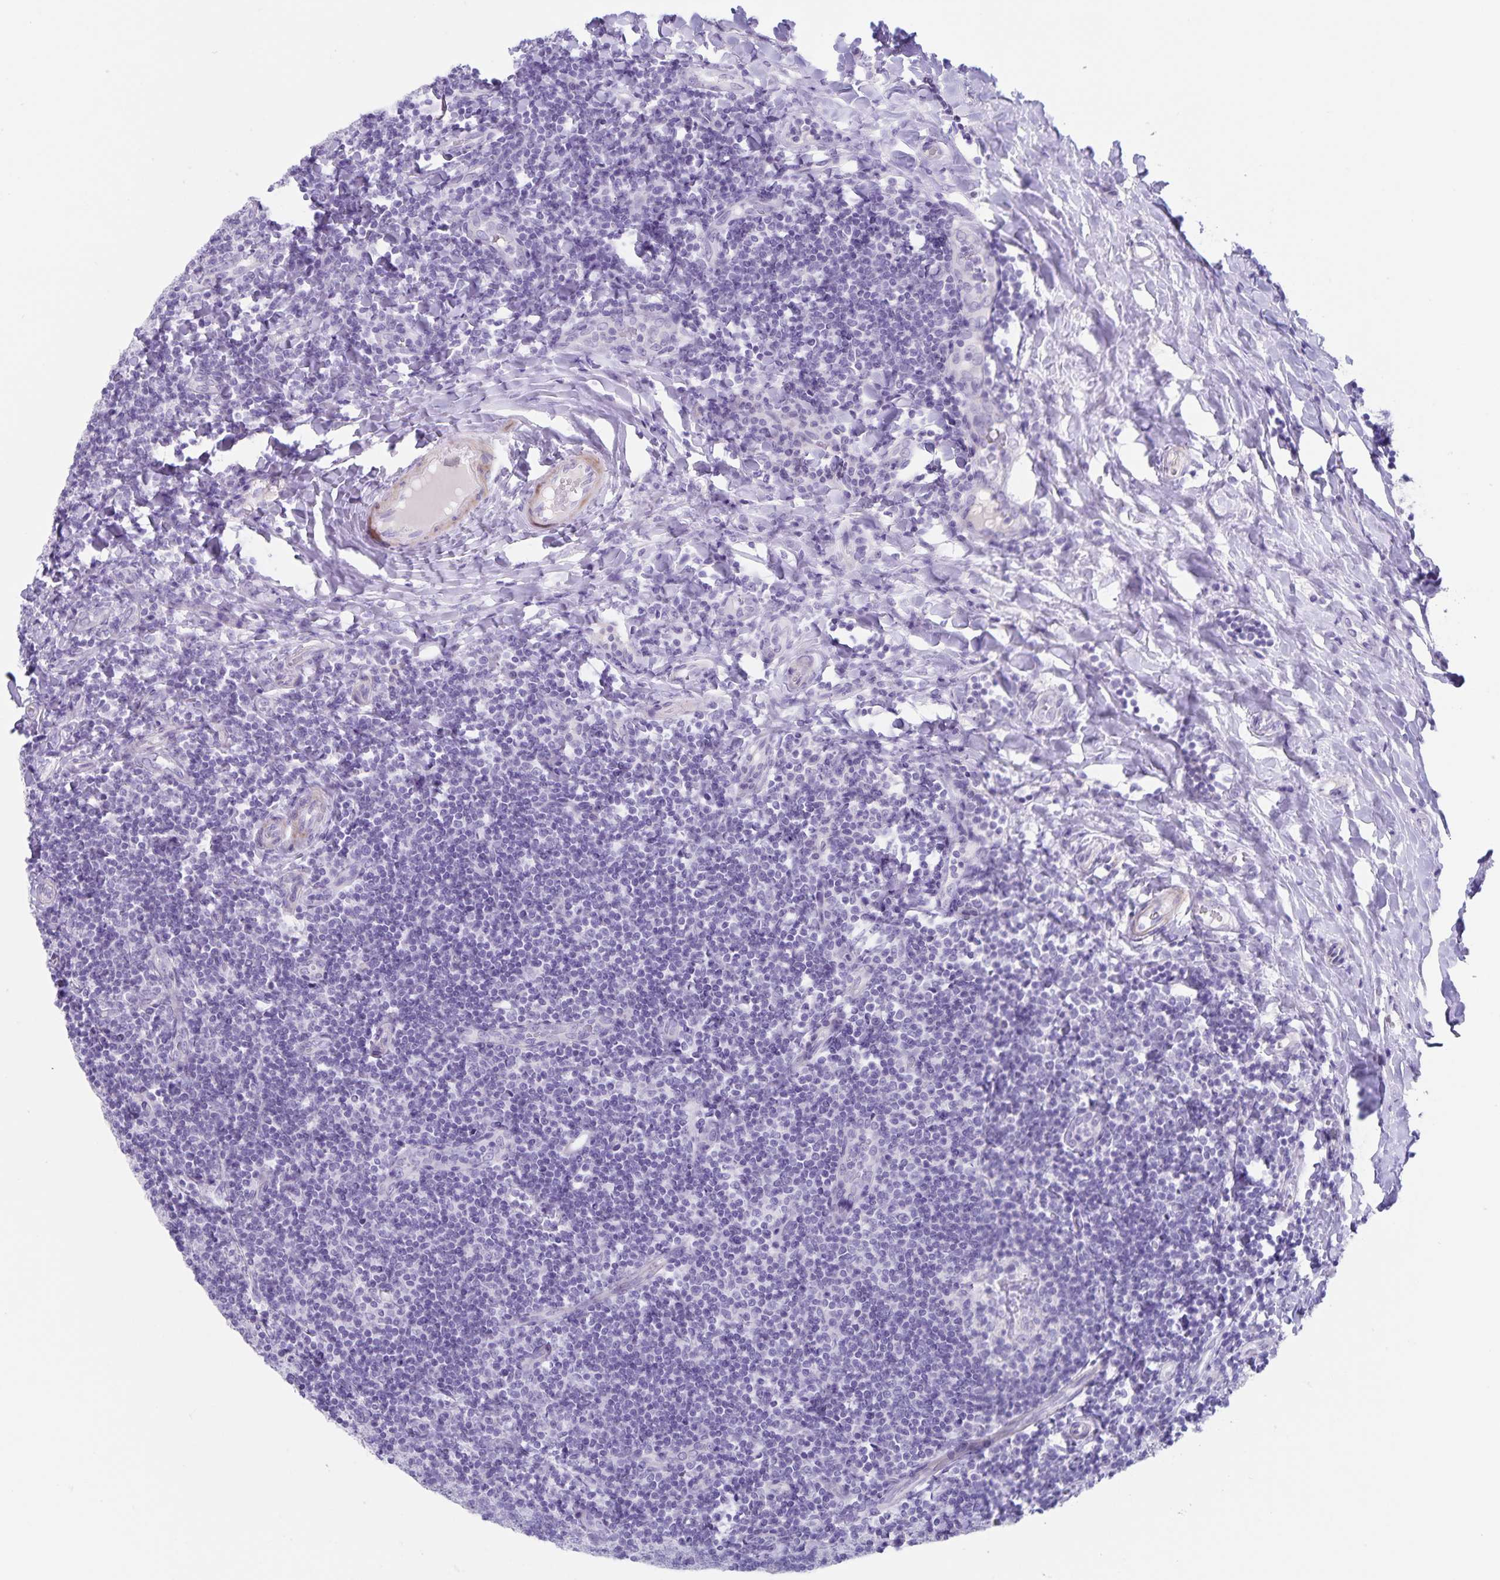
{"staining": {"intensity": "negative", "quantity": "none", "location": "none"}, "tissue": "tonsil", "cell_type": "Germinal center cells", "image_type": "normal", "snomed": [{"axis": "morphology", "description": "Normal tissue, NOS"}, {"axis": "topography", "description": "Tonsil"}], "caption": "A high-resolution photomicrograph shows IHC staining of unremarkable tonsil, which displays no significant expression in germinal center cells.", "gene": "C11orf42", "patient": {"sex": "female", "age": 10}}